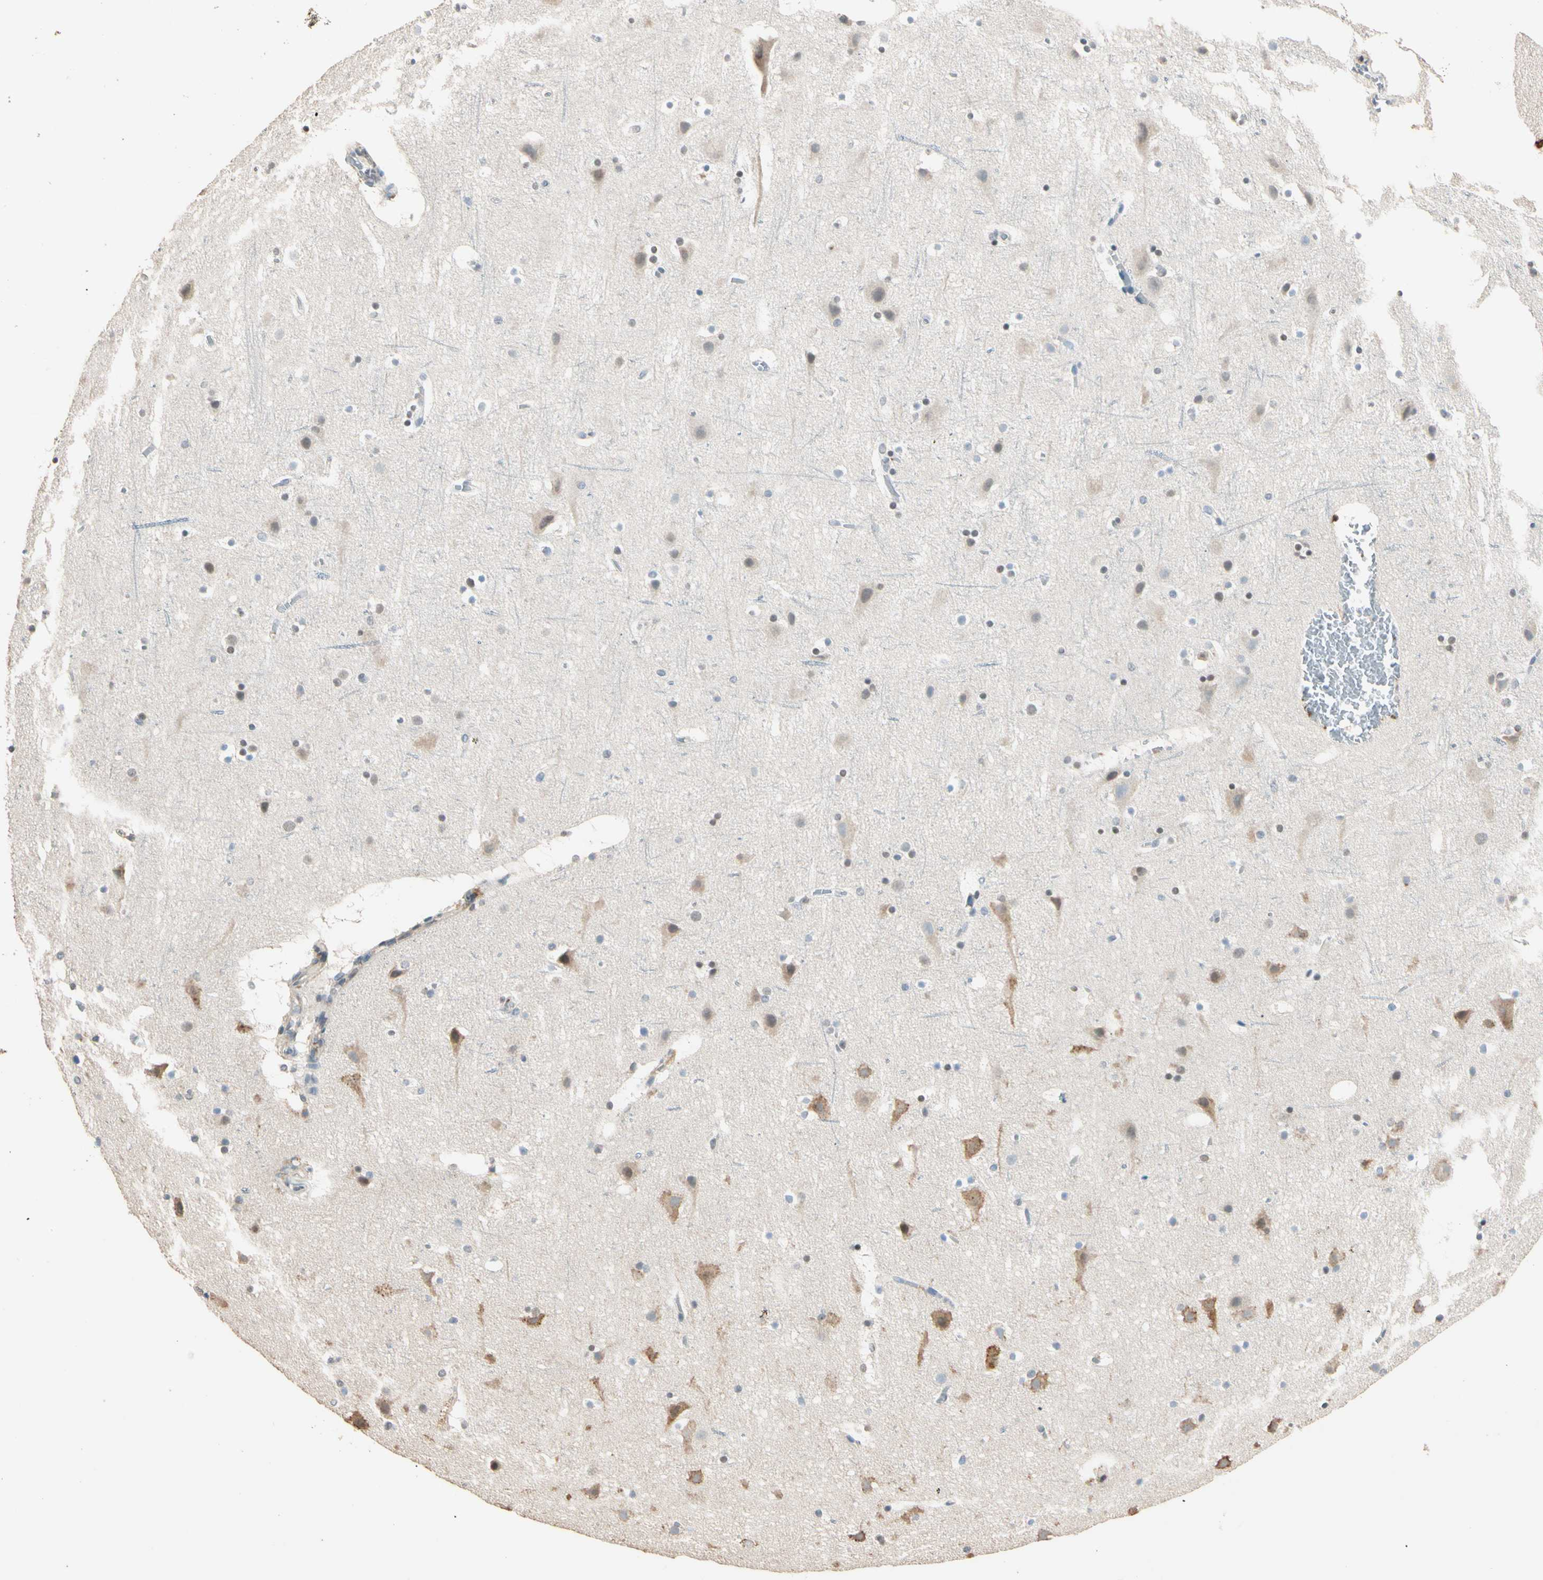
{"staining": {"intensity": "negative", "quantity": "none", "location": "none"}, "tissue": "cerebral cortex", "cell_type": "Endothelial cells", "image_type": "normal", "snomed": [{"axis": "morphology", "description": "Normal tissue, NOS"}, {"axis": "topography", "description": "Cerebral cortex"}], "caption": "An immunohistochemistry micrograph of unremarkable cerebral cortex is shown. There is no staining in endothelial cells of cerebral cortex.", "gene": "TASOR", "patient": {"sex": "male", "age": 45}}